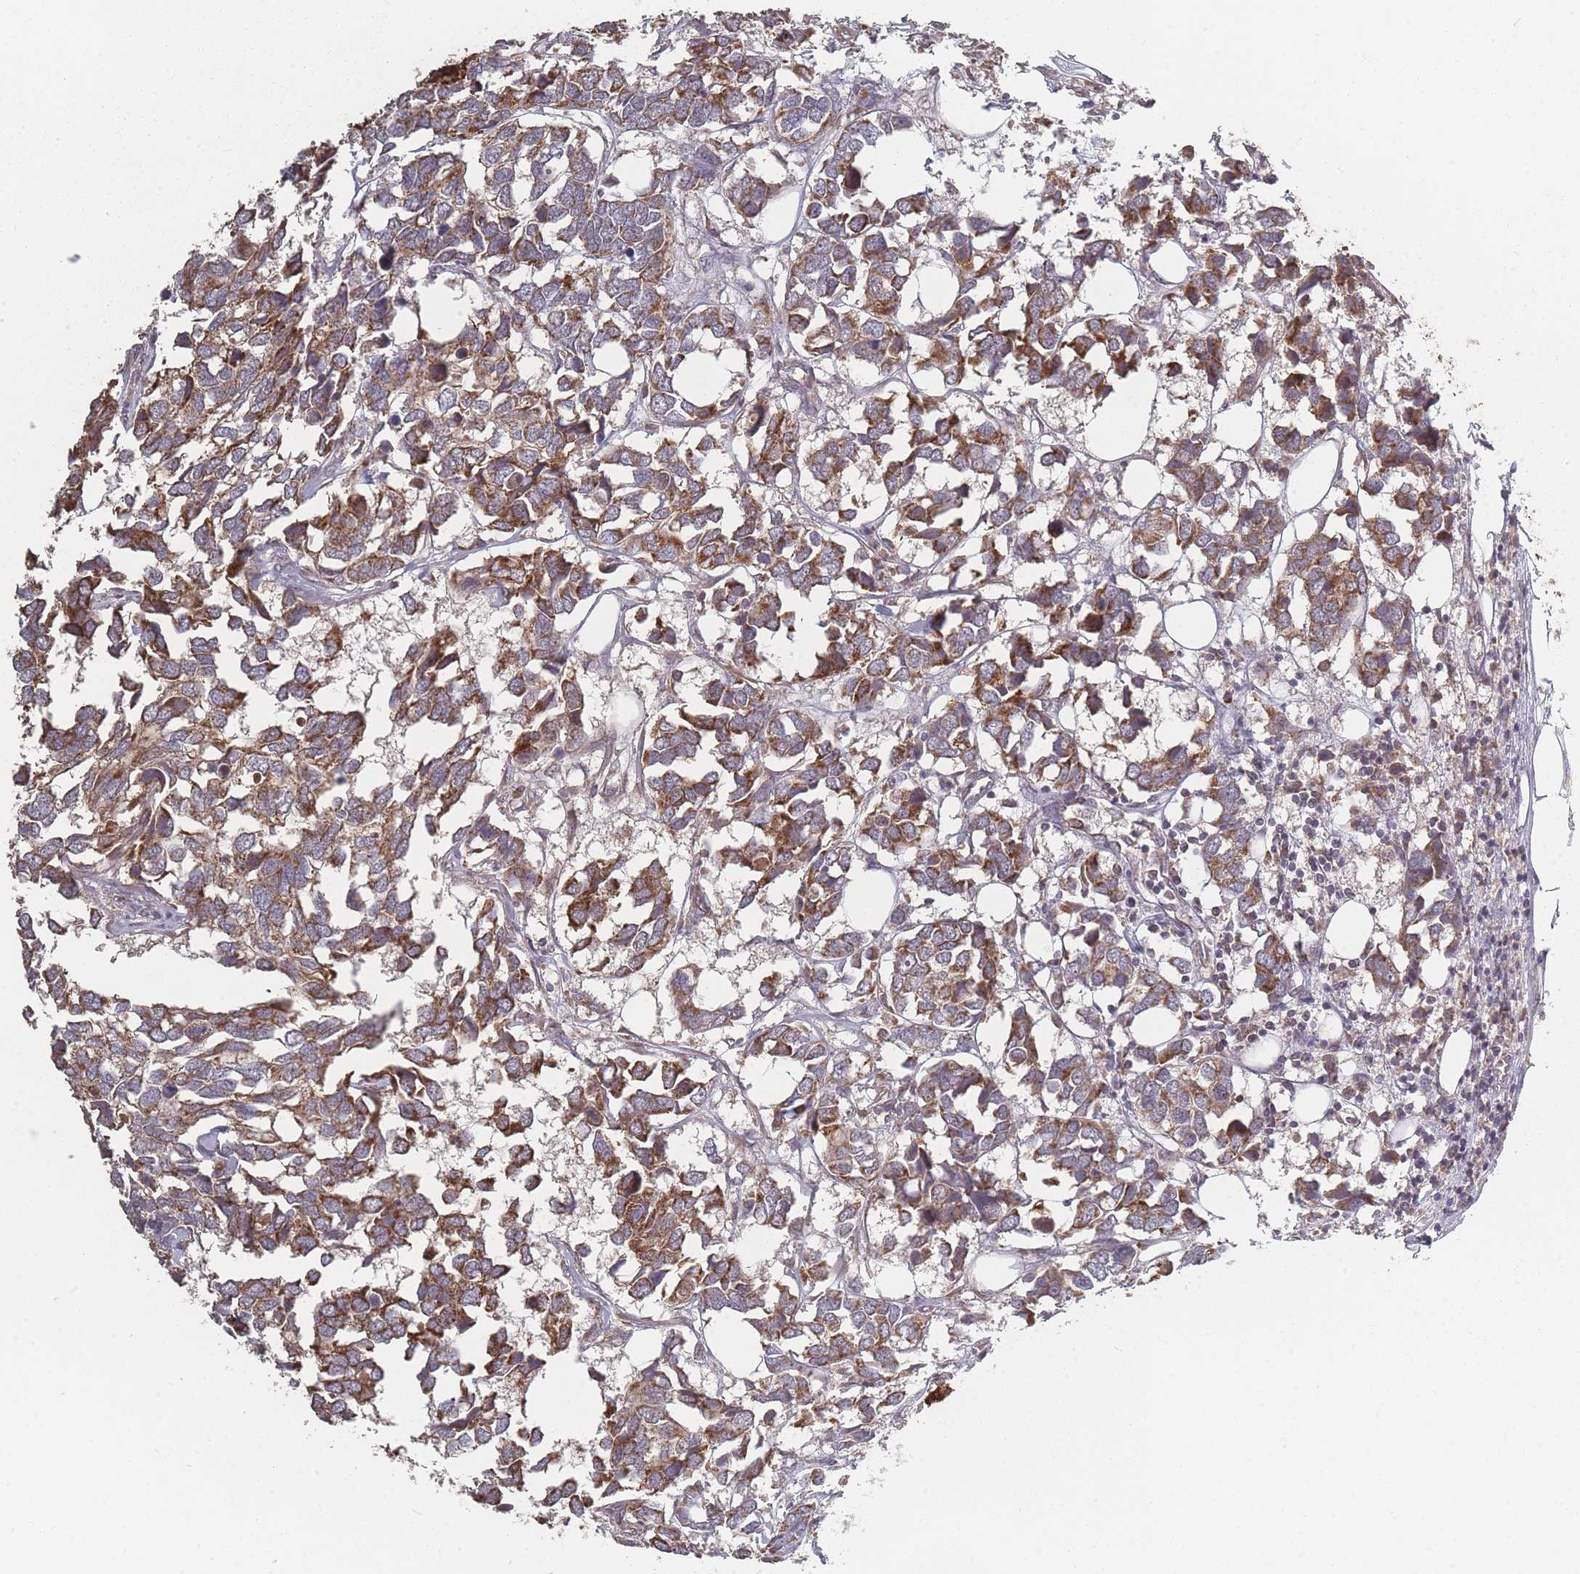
{"staining": {"intensity": "moderate", "quantity": ">75%", "location": "cytoplasmic/membranous"}, "tissue": "breast cancer", "cell_type": "Tumor cells", "image_type": "cancer", "snomed": [{"axis": "morphology", "description": "Duct carcinoma"}, {"axis": "topography", "description": "Breast"}], "caption": "Brown immunohistochemical staining in invasive ductal carcinoma (breast) demonstrates moderate cytoplasmic/membranous expression in about >75% of tumor cells.", "gene": "LYRM7", "patient": {"sex": "female", "age": 83}}